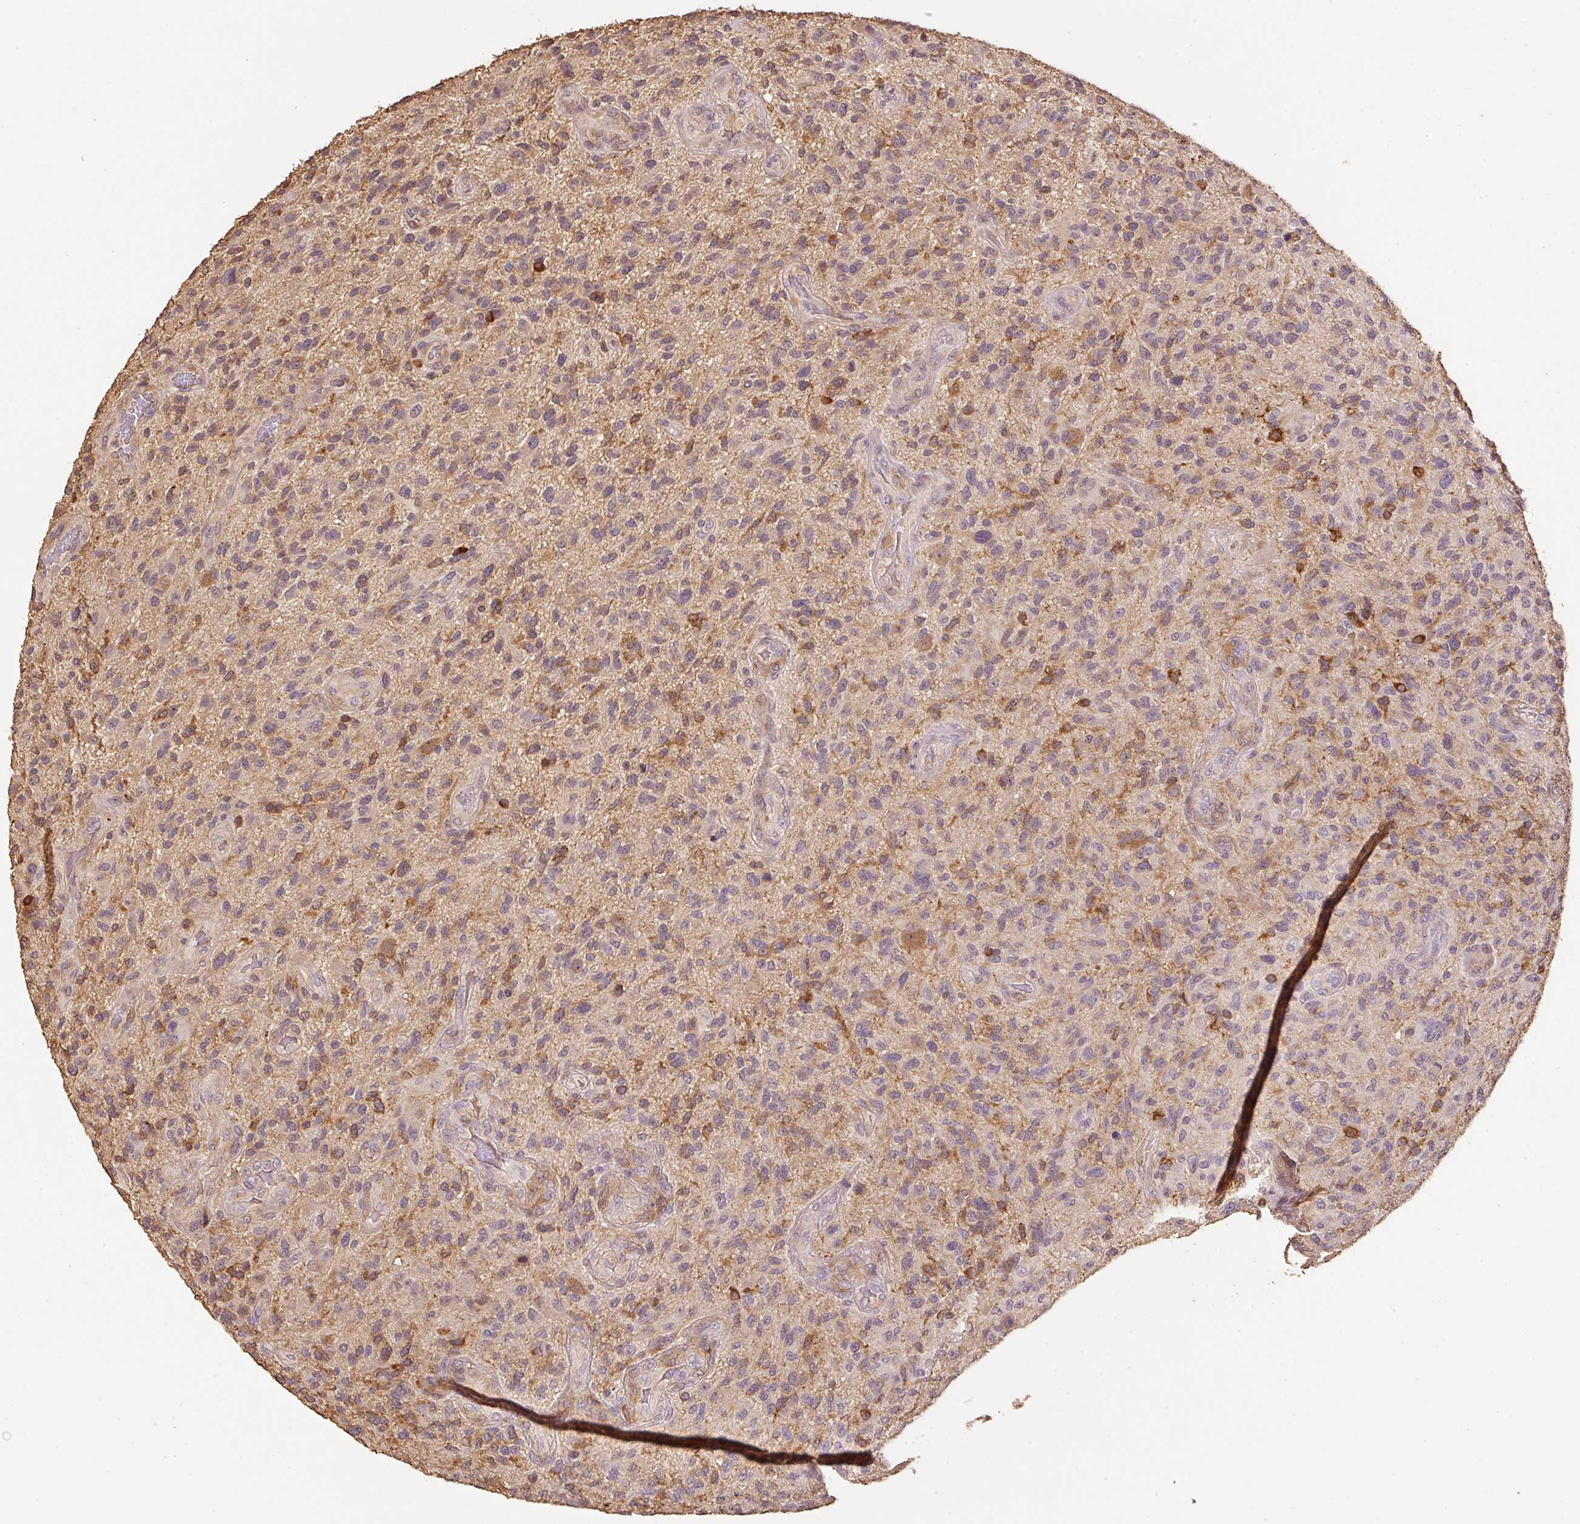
{"staining": {"intensity": "moderate", "quantity": "25%-75%", "location": "cytoplasmic/membranous,nuclear"}, "tissue": "glioma", "cell_type": "Tumor cells", "image_type": "cancer", "snomed": [{"axis": "morphology", "description": "Glioma, malignant, High grade"}, {"axis": "topography", "description": "Brain"}], "caption": "Immunohistochemical staining of glioma shows moderate cytoplasmic/membranous and nuclear protein expression in about 25%-75% of tumor cells.", "gene": "HERC2", "patient": {"sex": "male", "age": 47}}